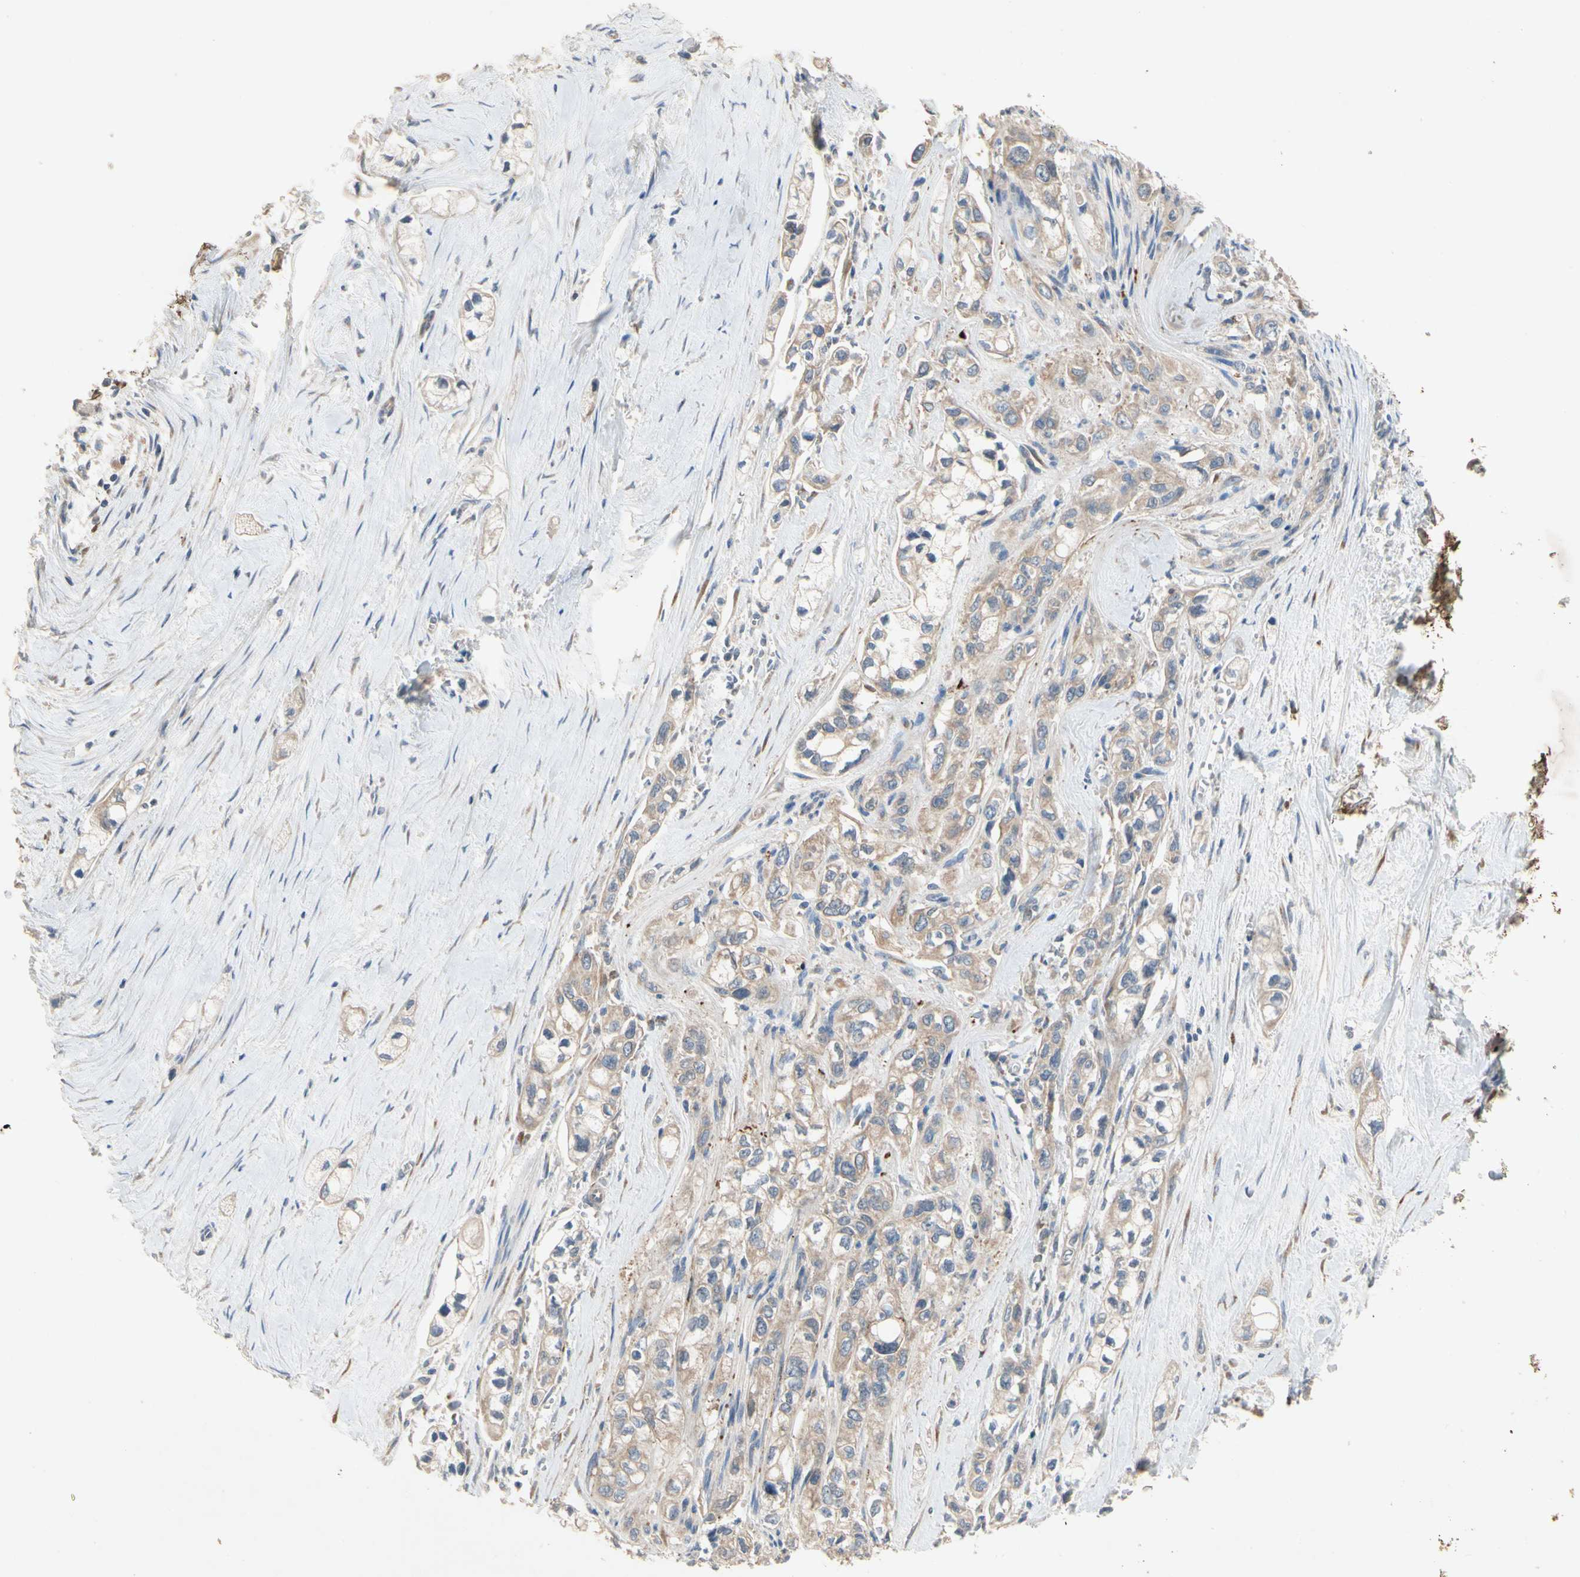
{"staining": {"intensity": "weak", "quantity": ">75%", "location": "cytoplasmic/membranous"}, "tissue": "pancreatic cancer", "cell_type": "Tumor cells", "image_type": "cancer", "snomed": [{"axis": "morphology", "description": "Adenocarcinoma, NOS"}, {"axis": "topography", "description": "Pancreas"}], "caption": "The image exhibits staining of adenocarcinoma (pancreatic), revealing weak cytoplasmic/membranous protein positivity (brown color) within tumor cells.", "gene": "XYLT1", "patient": {"sex": "male", "age": 74}}